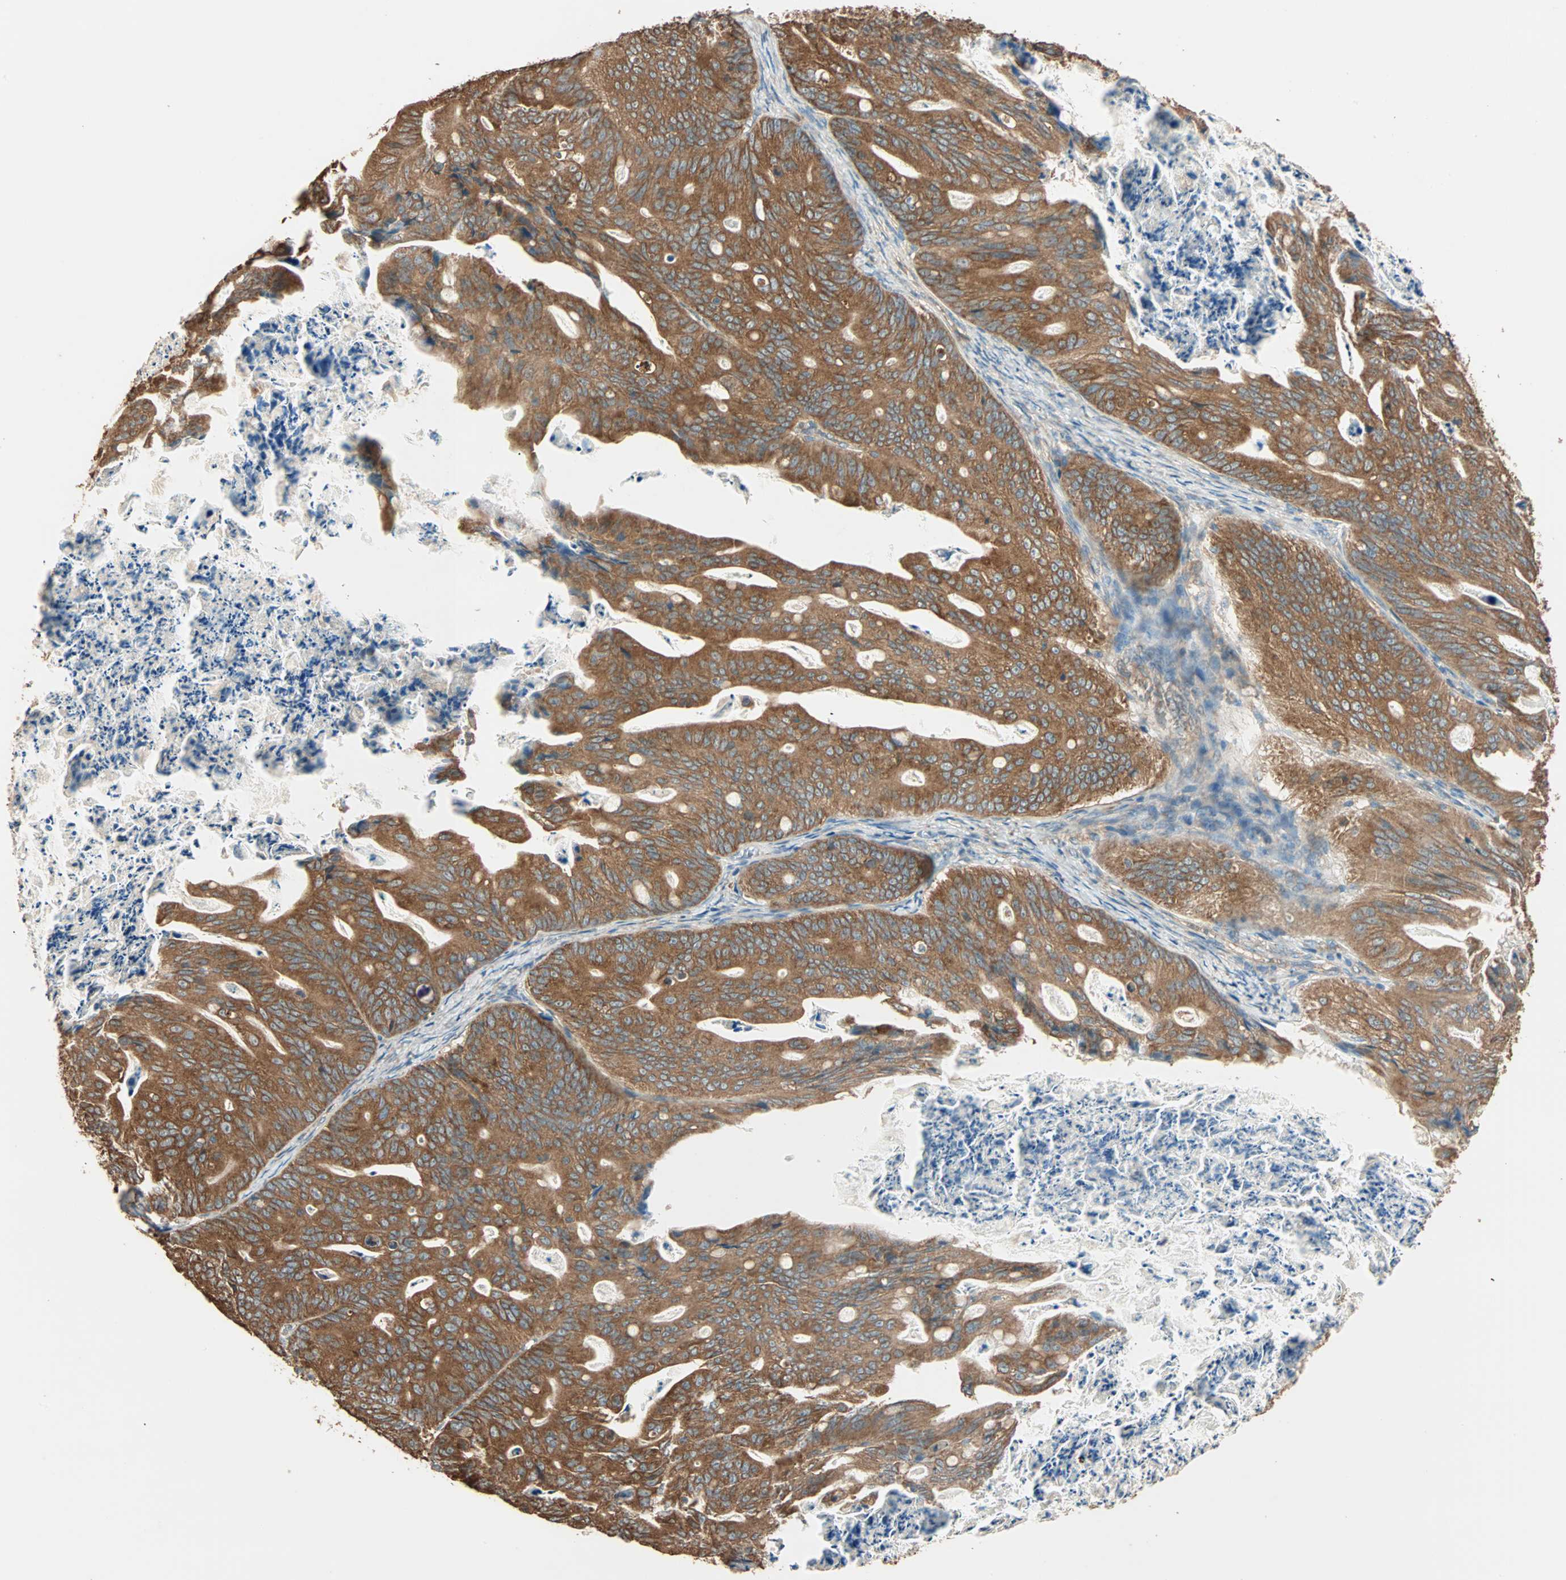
{"staining": {"intensity": "strong", "quantity": ">75%", "location": "cytoplasmic/membranous"}, "tissue": "ovarian cancer", "cell_type": "Tumor cells", "image_type": "cancer", "snomed": [{"axis": "morphology", "description": "Cystadenocarcinoma, mucinous, NOS"}, {"axis": "topography", "description": "Ovary"}], "caption": "Human ovarian mucinous cystadenocarcinoma stained for a protein (brown) shows strong cytoplasmic/membranous positive positivity in about >75% of tumor cells.", "gene": "EIF4G2", "patient": {"sex": "female", "age": 37}}